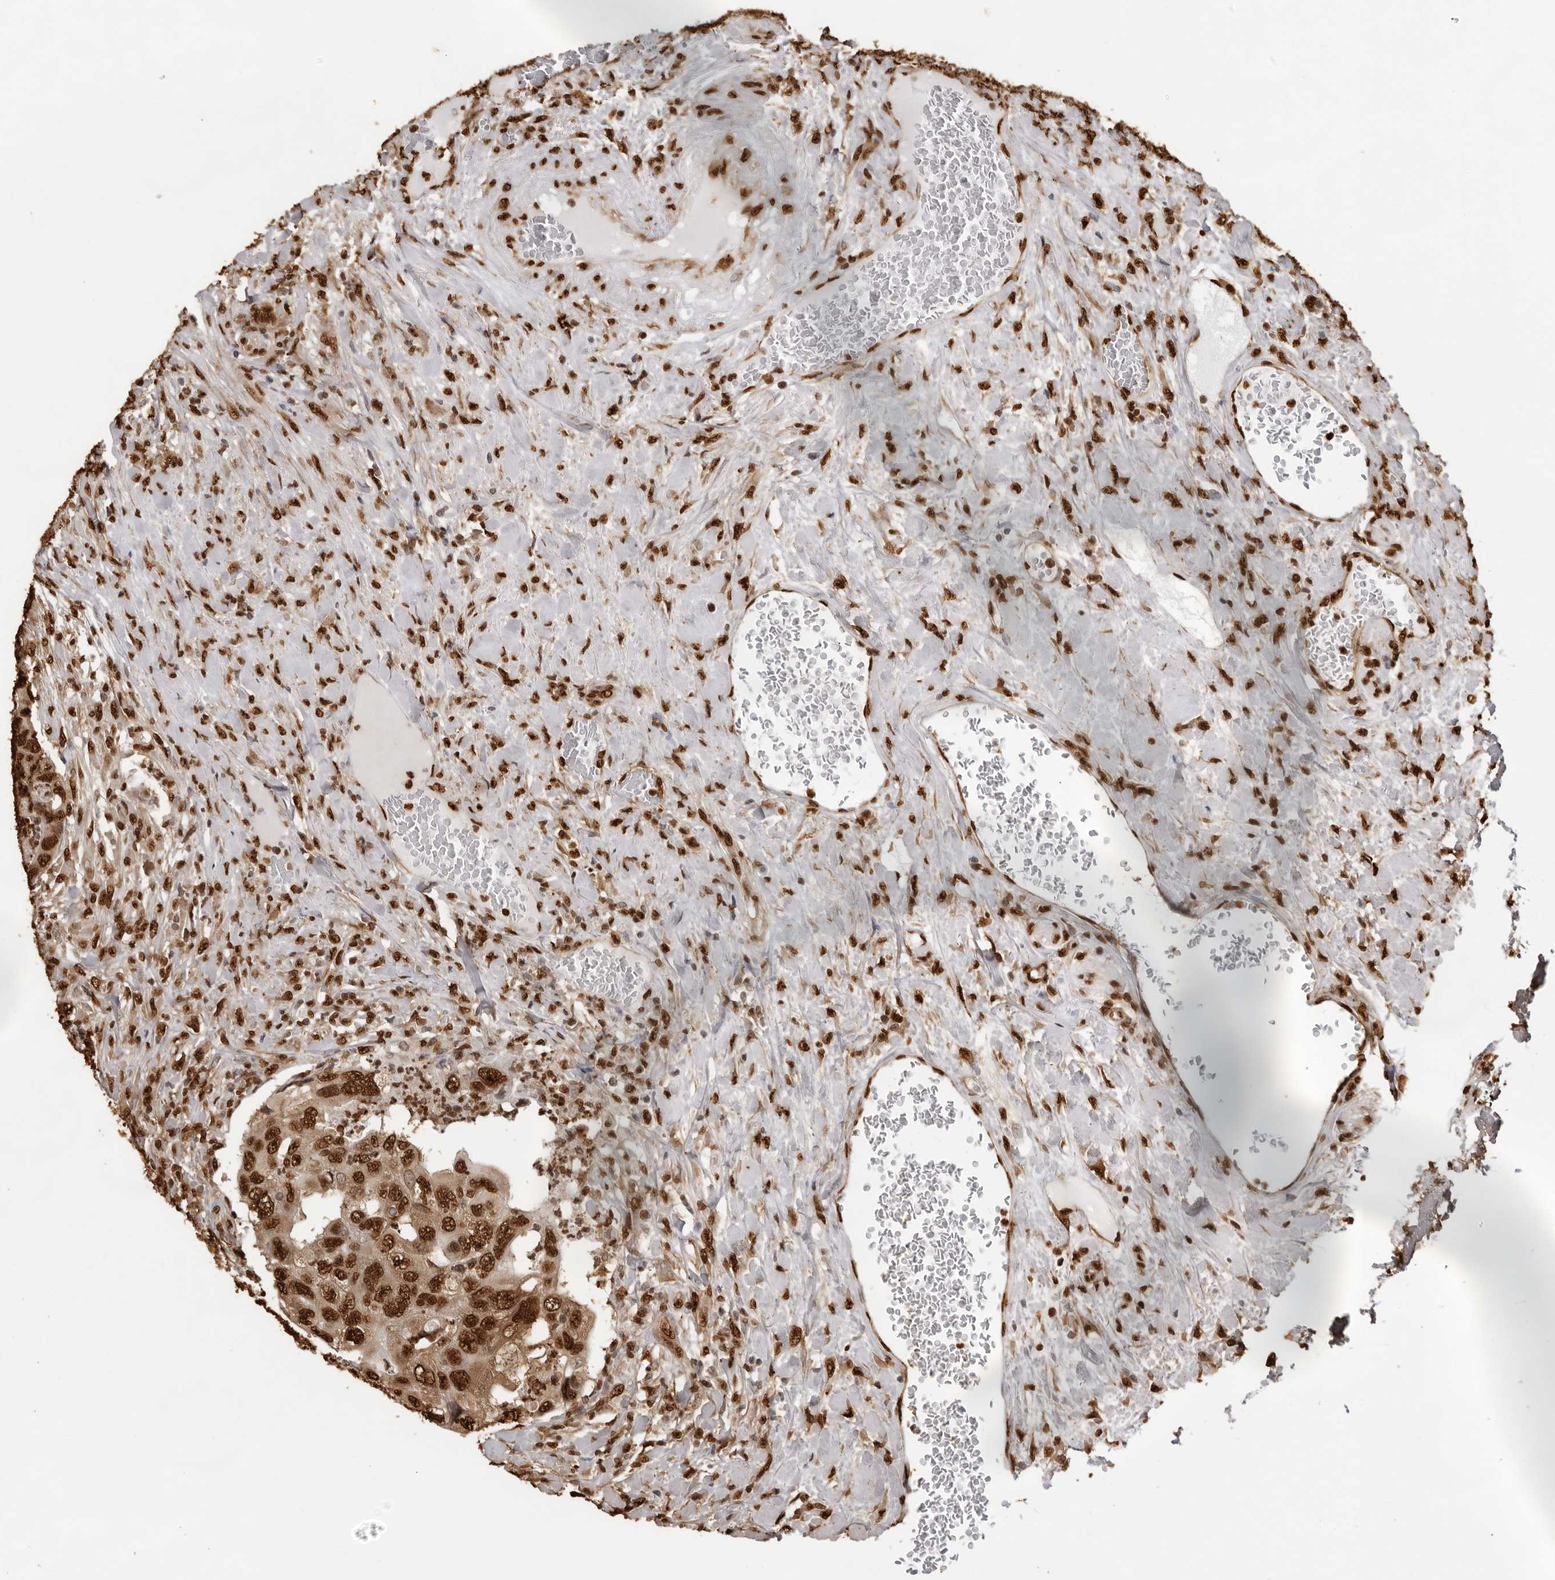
{"staining": {"intensity": "strong", "quantity": ">75%", "location": "nuclear"}, "tissue": "colorectal cancer", "cell_type": "Tumor cells", "image_type": "cancer", "snomed": [{"axis": "morphology", "description": "Adenocarcinoma, NOS"}, {"axis": "topography", "description": "Rectum"}], "caption": "Protein expression analysis of human colorectal adenocarcinoma reveals strong nuclear expression in approximately >75% of tumor cells.", "gene": "ZFP91", "patient": {"sex": "male", "age": 63}}